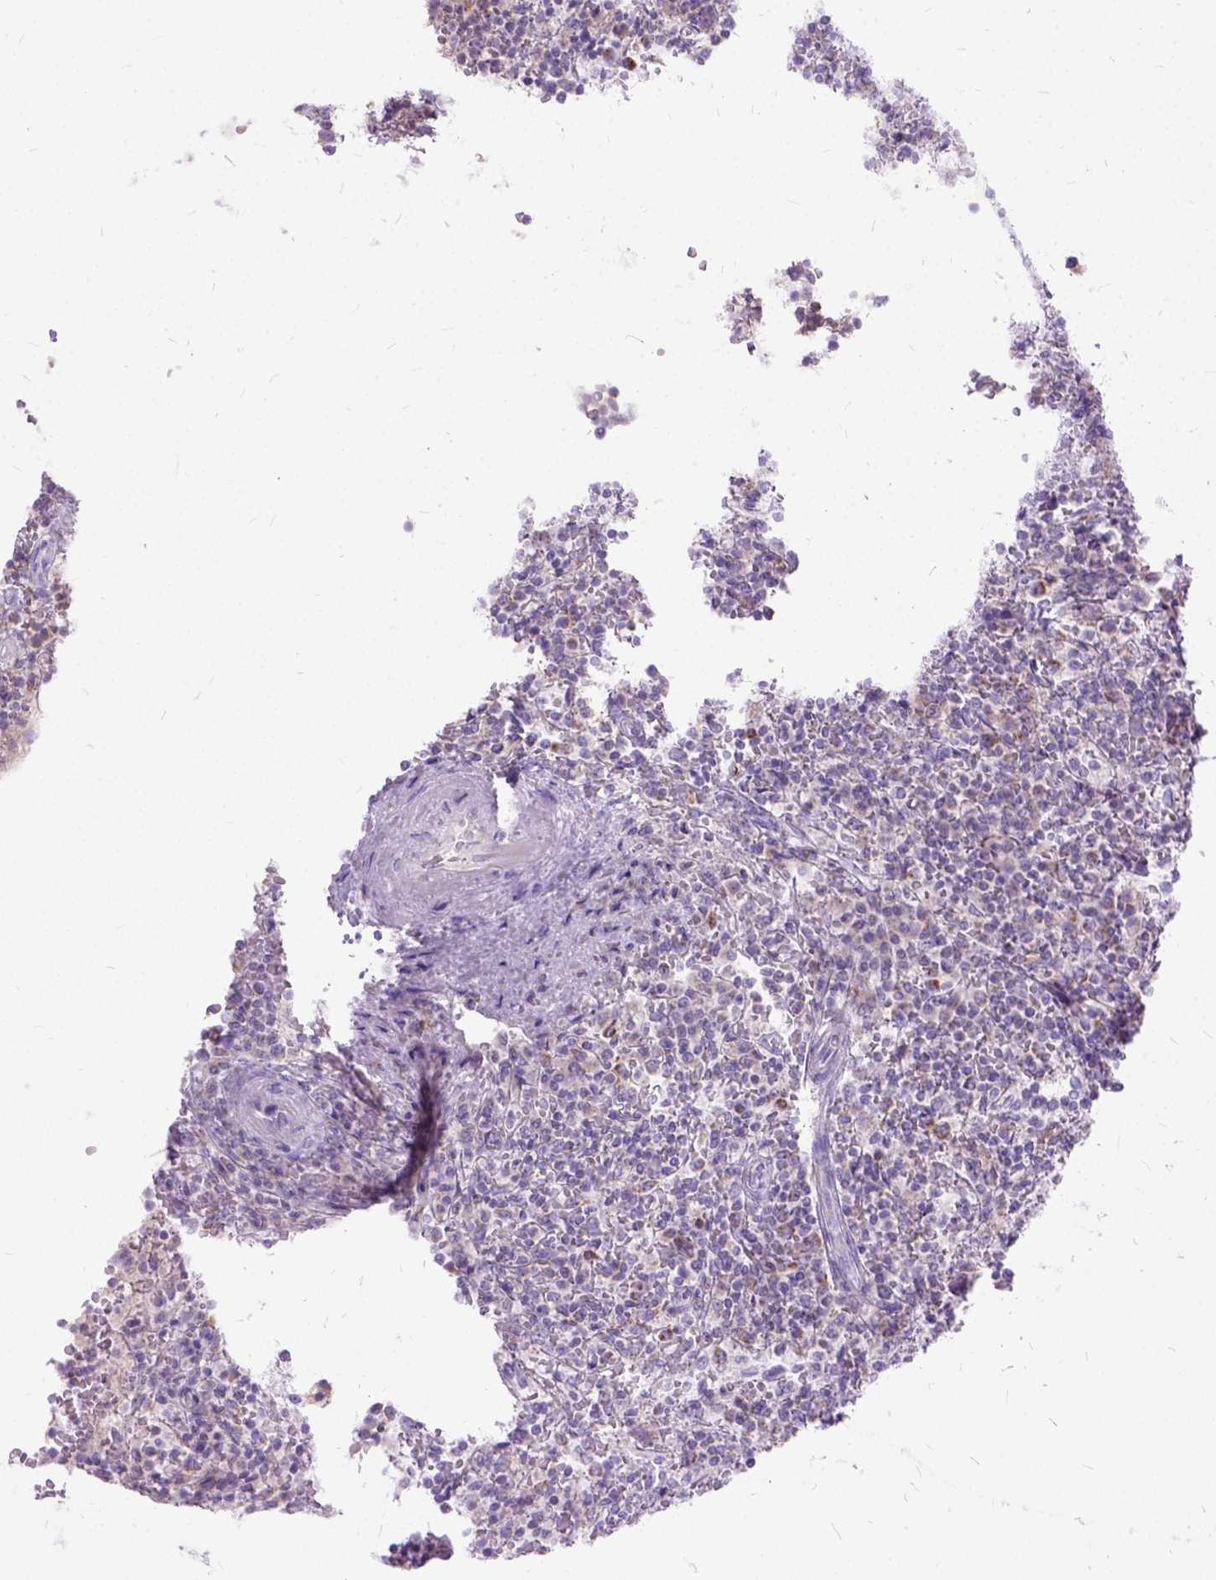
{"staining": {"intensity": "negative", "quantity": "none", "location": "none"}, "tissue": "lymphoma", "cell_type": "Tumor cells", "image_type": "cancer", "snomed": [{"axis": "morphology", "description": "Malignant lymphoma, non-Hodgkin's type, Low grade"}, {"axis": "topography", "description": "Spleen"}], "caption": "A photomicrograph of human lymphoma is negative for staining in tumor cells.", "gene": "CTAG2", "patient": {"sex": "male", "age": 62}}